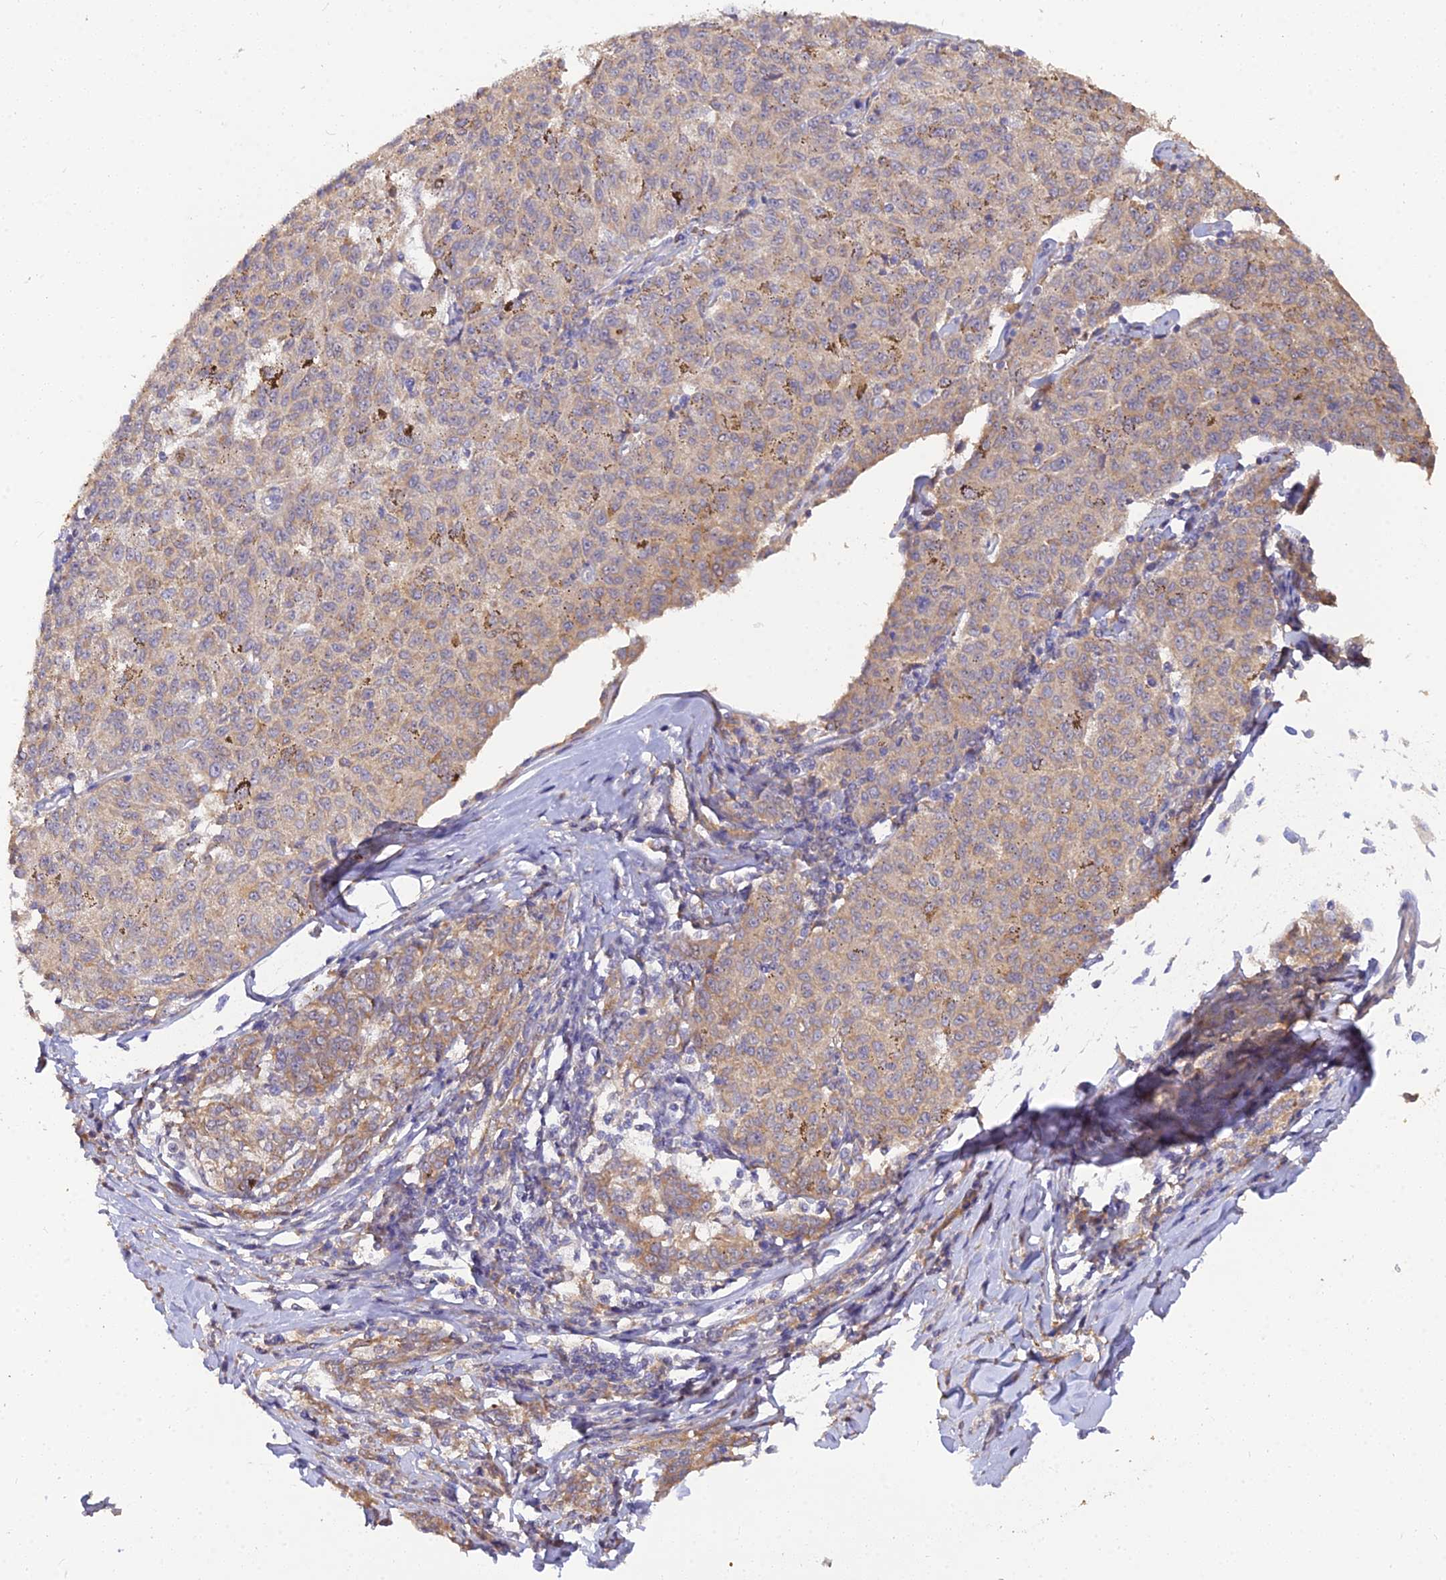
{"staining": {"intensity": "moderate", "quantity": ">75%", "location": "cytoplasmic/membranous"}, "tissue": "melanoma", "cell_type": "Tumor cells", "image_type": "cancer", "snomed": [{"axis": "morphology", "description": "Malignant melanoma, NOS"}, {"axis": "topography", "description": "Skin"}], "caption": "Brown immunohistochemical staining in human melanoma reveals moderate cytoplasmic/membranous positivity in approximately >75% of tumor cells. The protein is shown in brown color, while the nuclei are stained blue.", "gene": "ARL8B", "patient": {"sex": "female", "age": 72}}